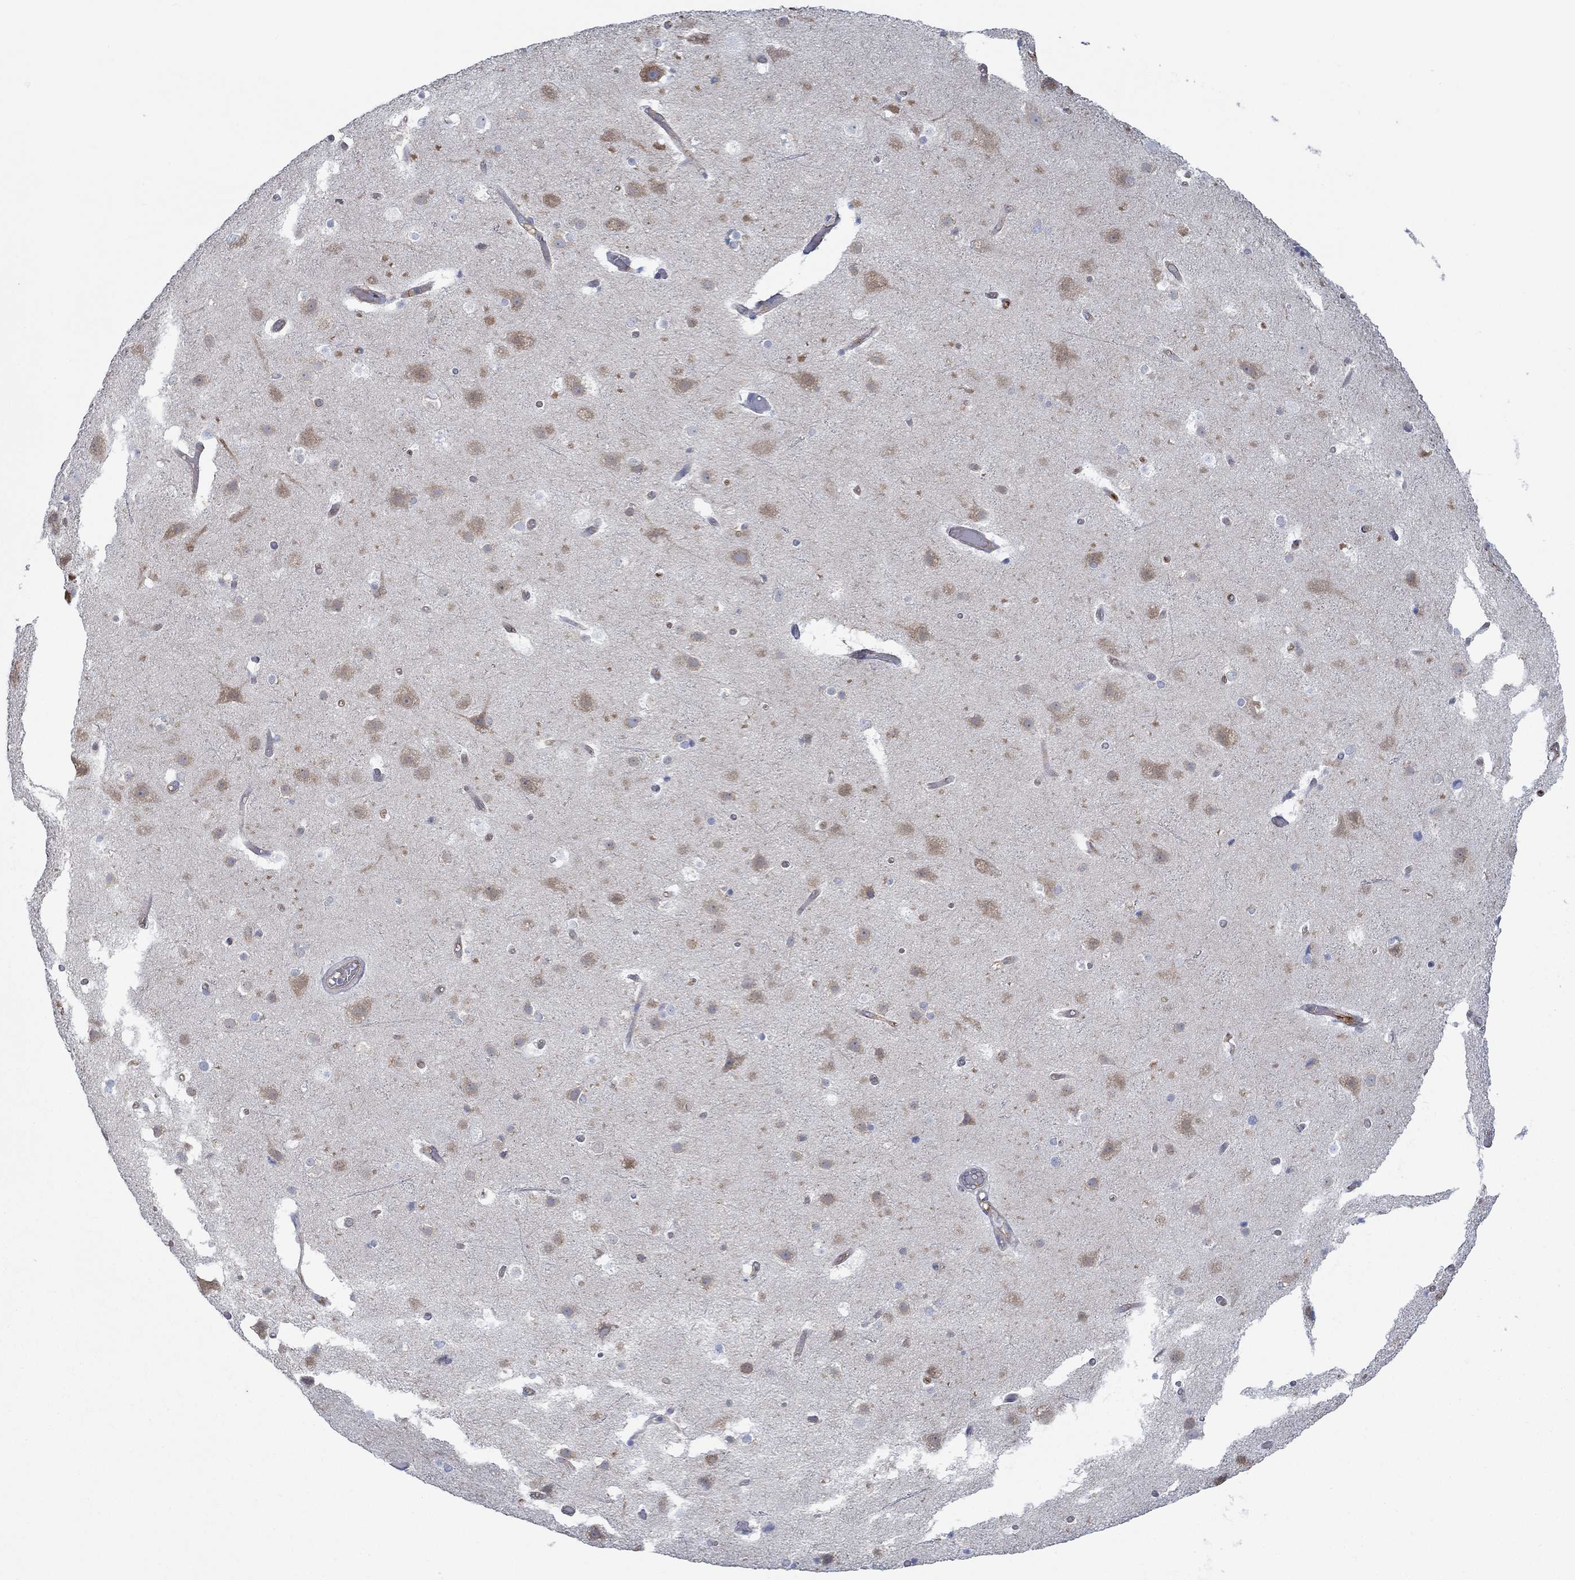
{"staining": {"intensity": "negative", "quantity": "none", "location": "none"}, "tissue": "cerebral cortex", "cell_type": "Endothelial cells", "image_type": "normal", "snomed": [{"axis": "morphology", "description": "Normal tissue, NOS"}, {"axis": "topography", "description": "Cerebral cortex"}], "caption": "Human cerebral cortex stained for a protein using immunohistochemistry (IHC) displays no staining in endothelial cells.", "gene": "SPAG9", "patient": {"sex": "female", "age": 52}}